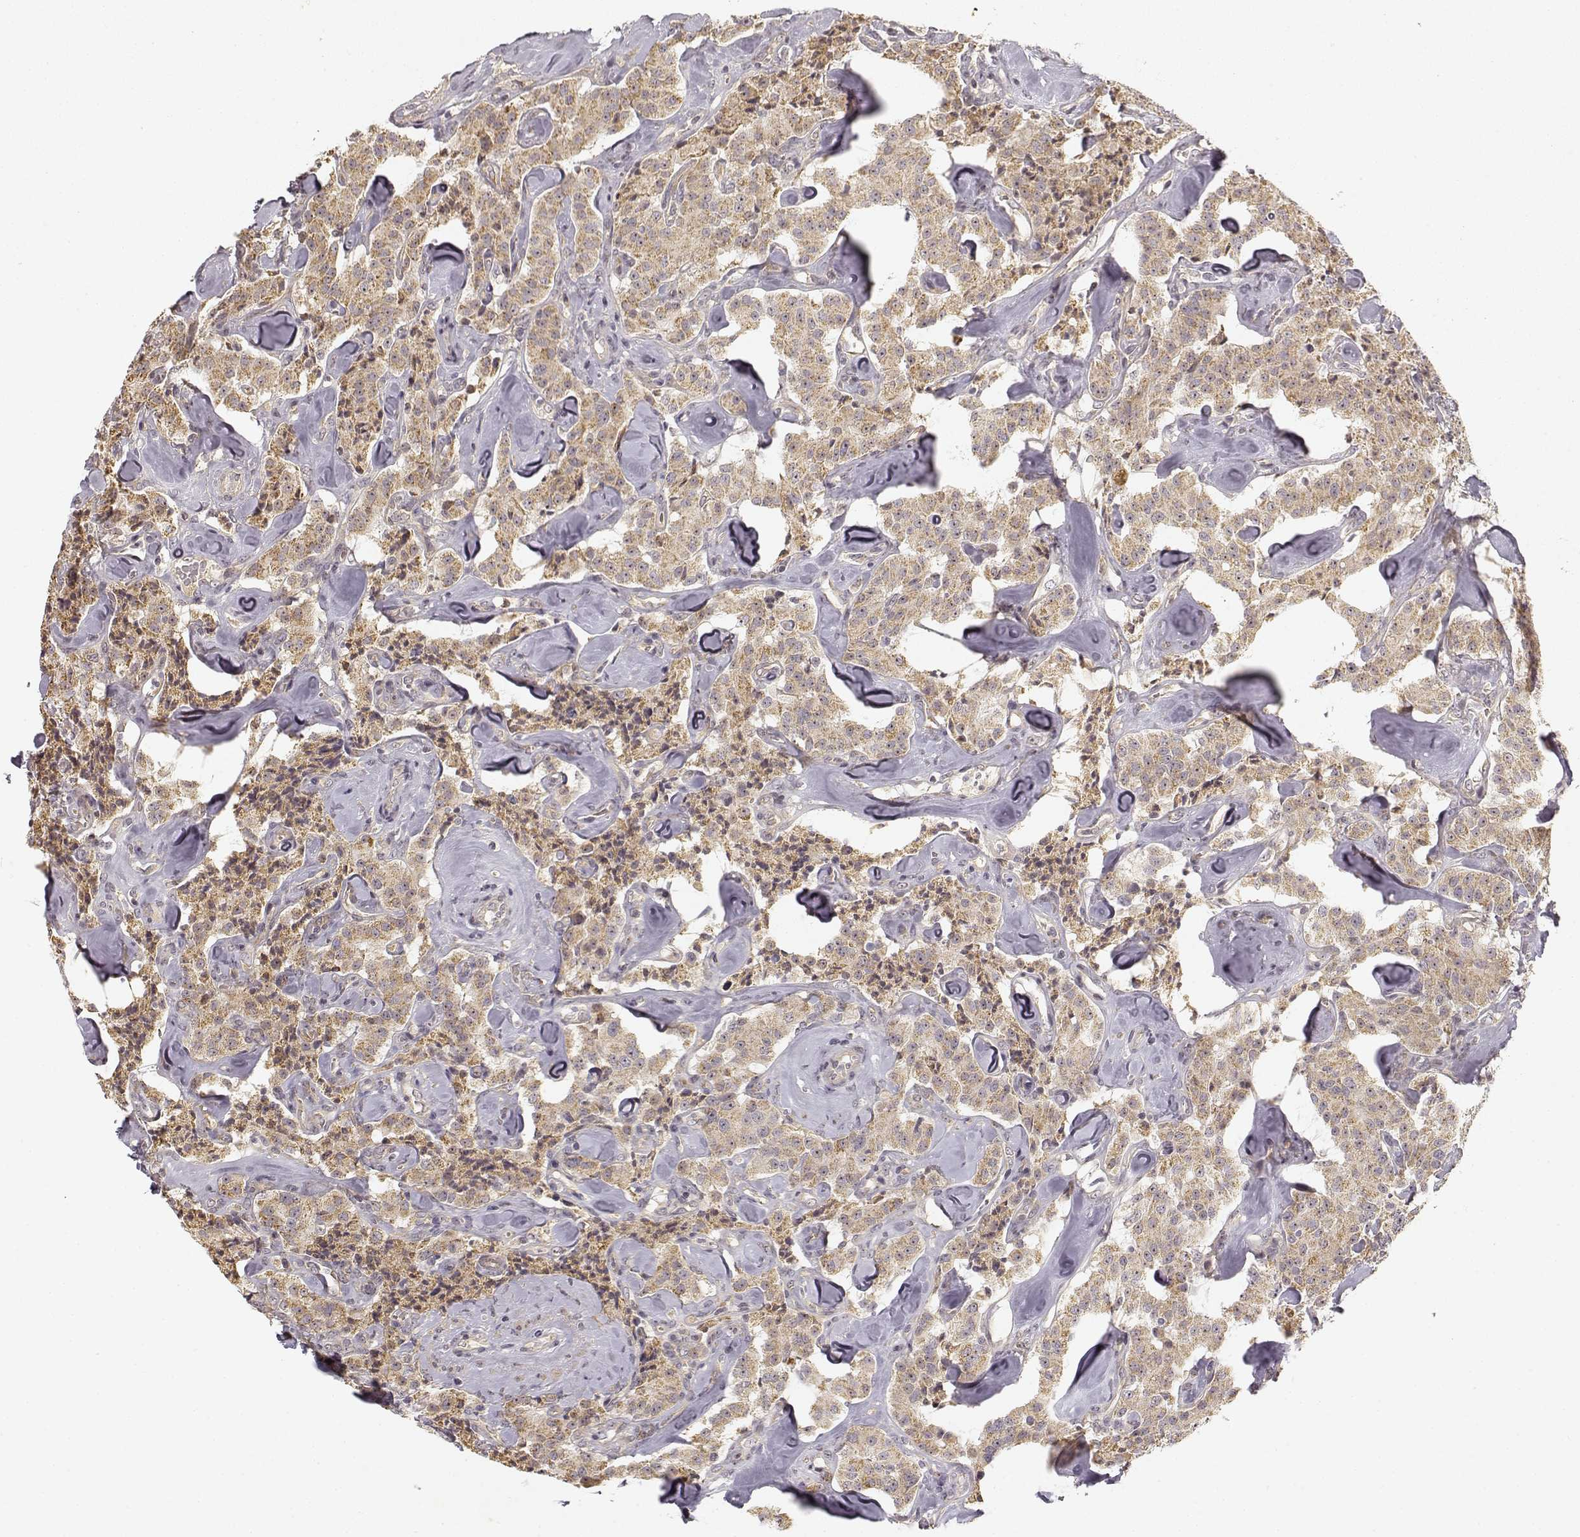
{"staining": {"intensity": "weak", "quantity": ">75%", "location": "cytoplasmic/membranous"}, "tissue": "carcinoid", "cell_type": "Tumor cells", "image_type": "cancer", "snomed": [{"axis": "morphology", "description": "Carcinoid, malignant, NOS"}, {"axis": "topography", "description": "Pancreas"}], "caption": "DAB immunohistochemical staining of human carcinoid demonstrates weak cytoplasmic/membranous protein expression in approximately >75% of tumor cells. Immunohistochemistry (ihc) stains the protein of interest in brown and the nuclei are stained blue.", "gene": "MED12L", "patient": {"sex": "male", "age": 41}}